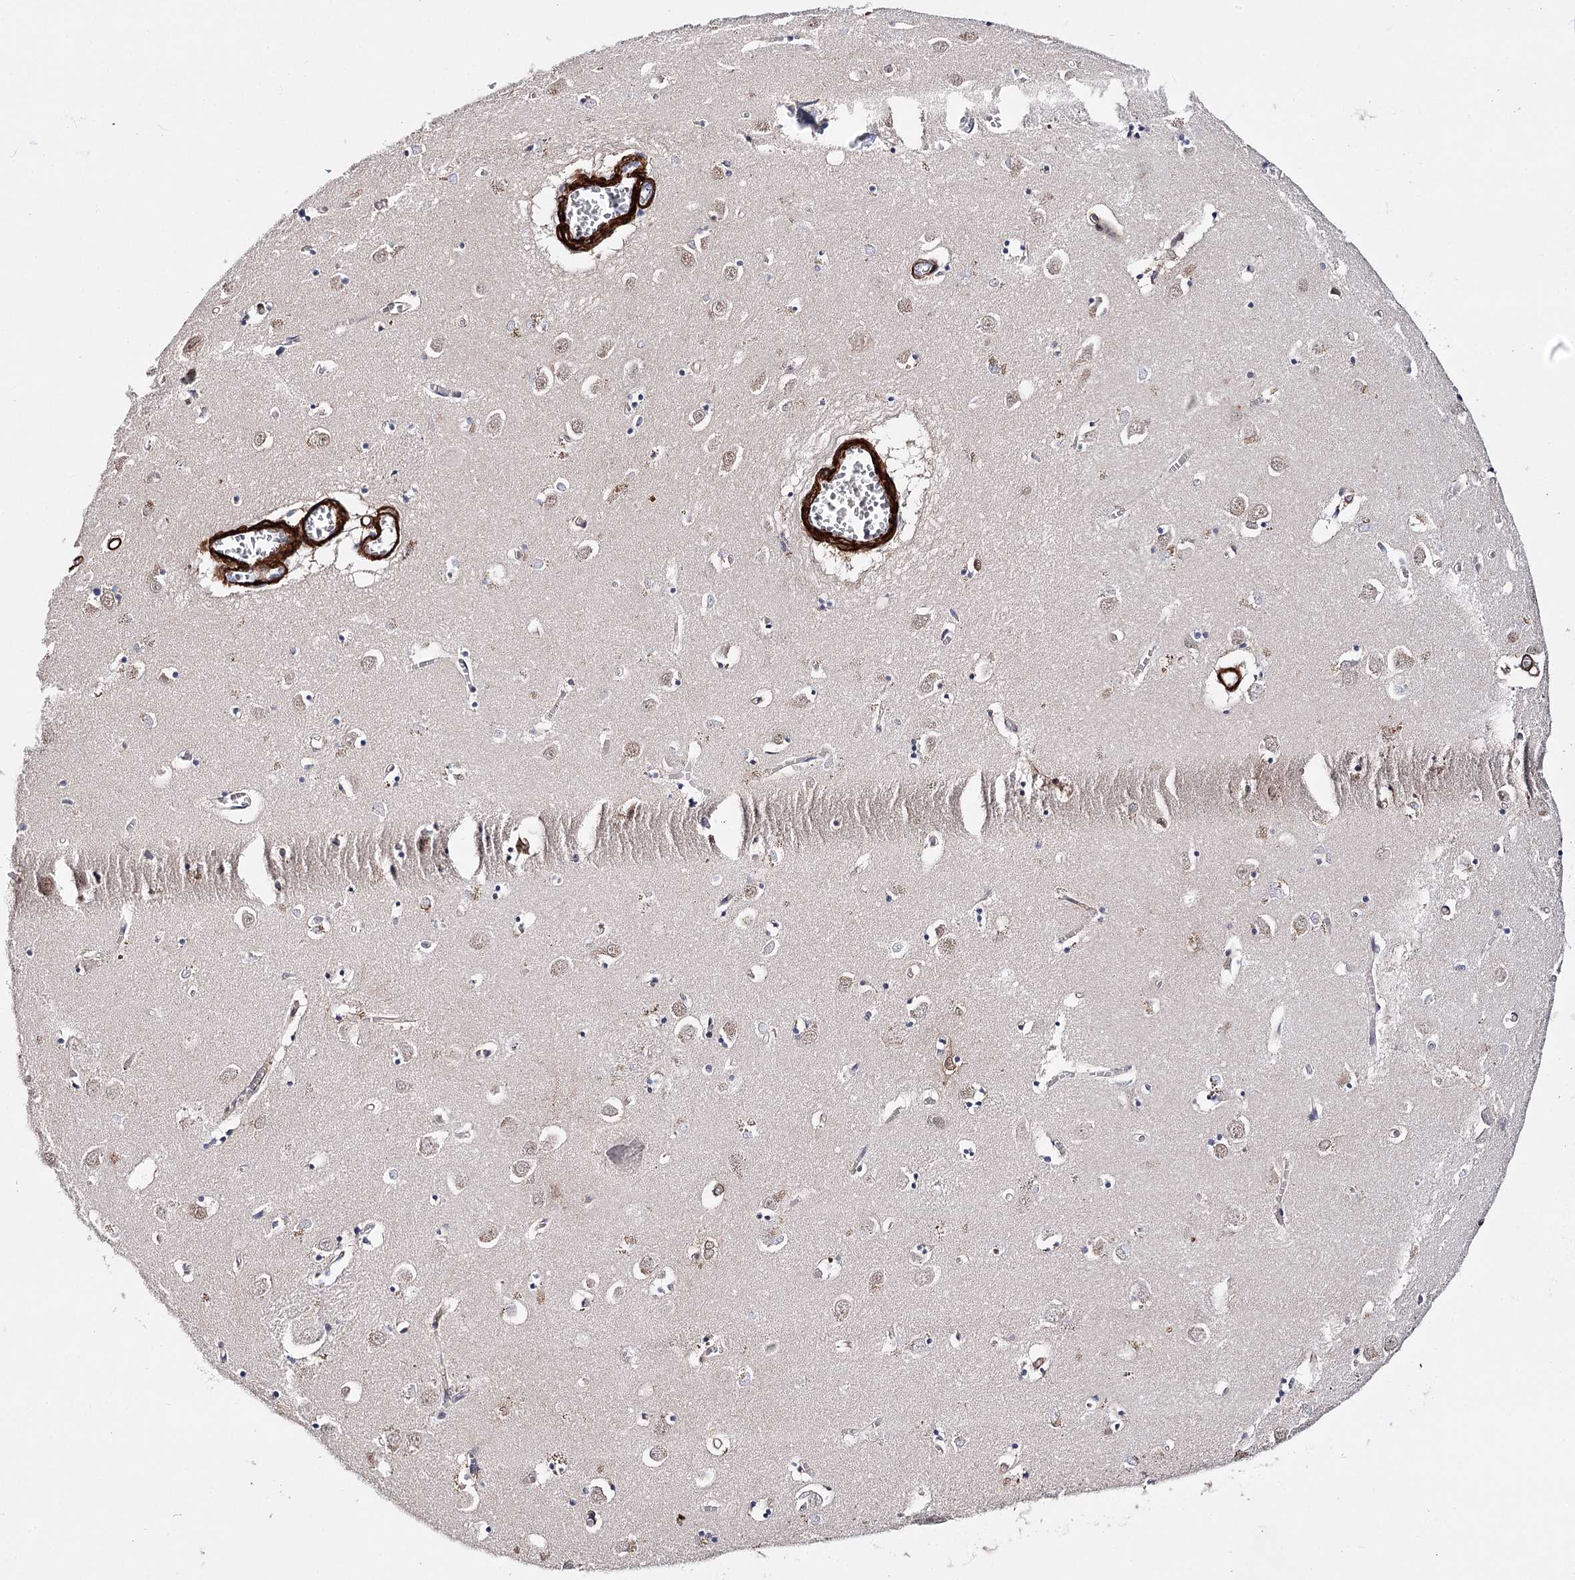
{"staining": {"intensity": "negative", "quantity": "none", "location": "none"}, "tissue": "caudate", "cell_type": "Glial cells", "image_type": "normal", "snomed": [{"axis": "morphology", "description": "Normal tissue, NOS"}, {"axis": "topography", "description": "Lateral ventricle wall"}], "caption": "IHC micrograph of benign caudate: caudate stained with DAB shows no significant protein expression in glial cells.", "gene": "CFAP46", "patient": {"sex": "male", "age": 70}}